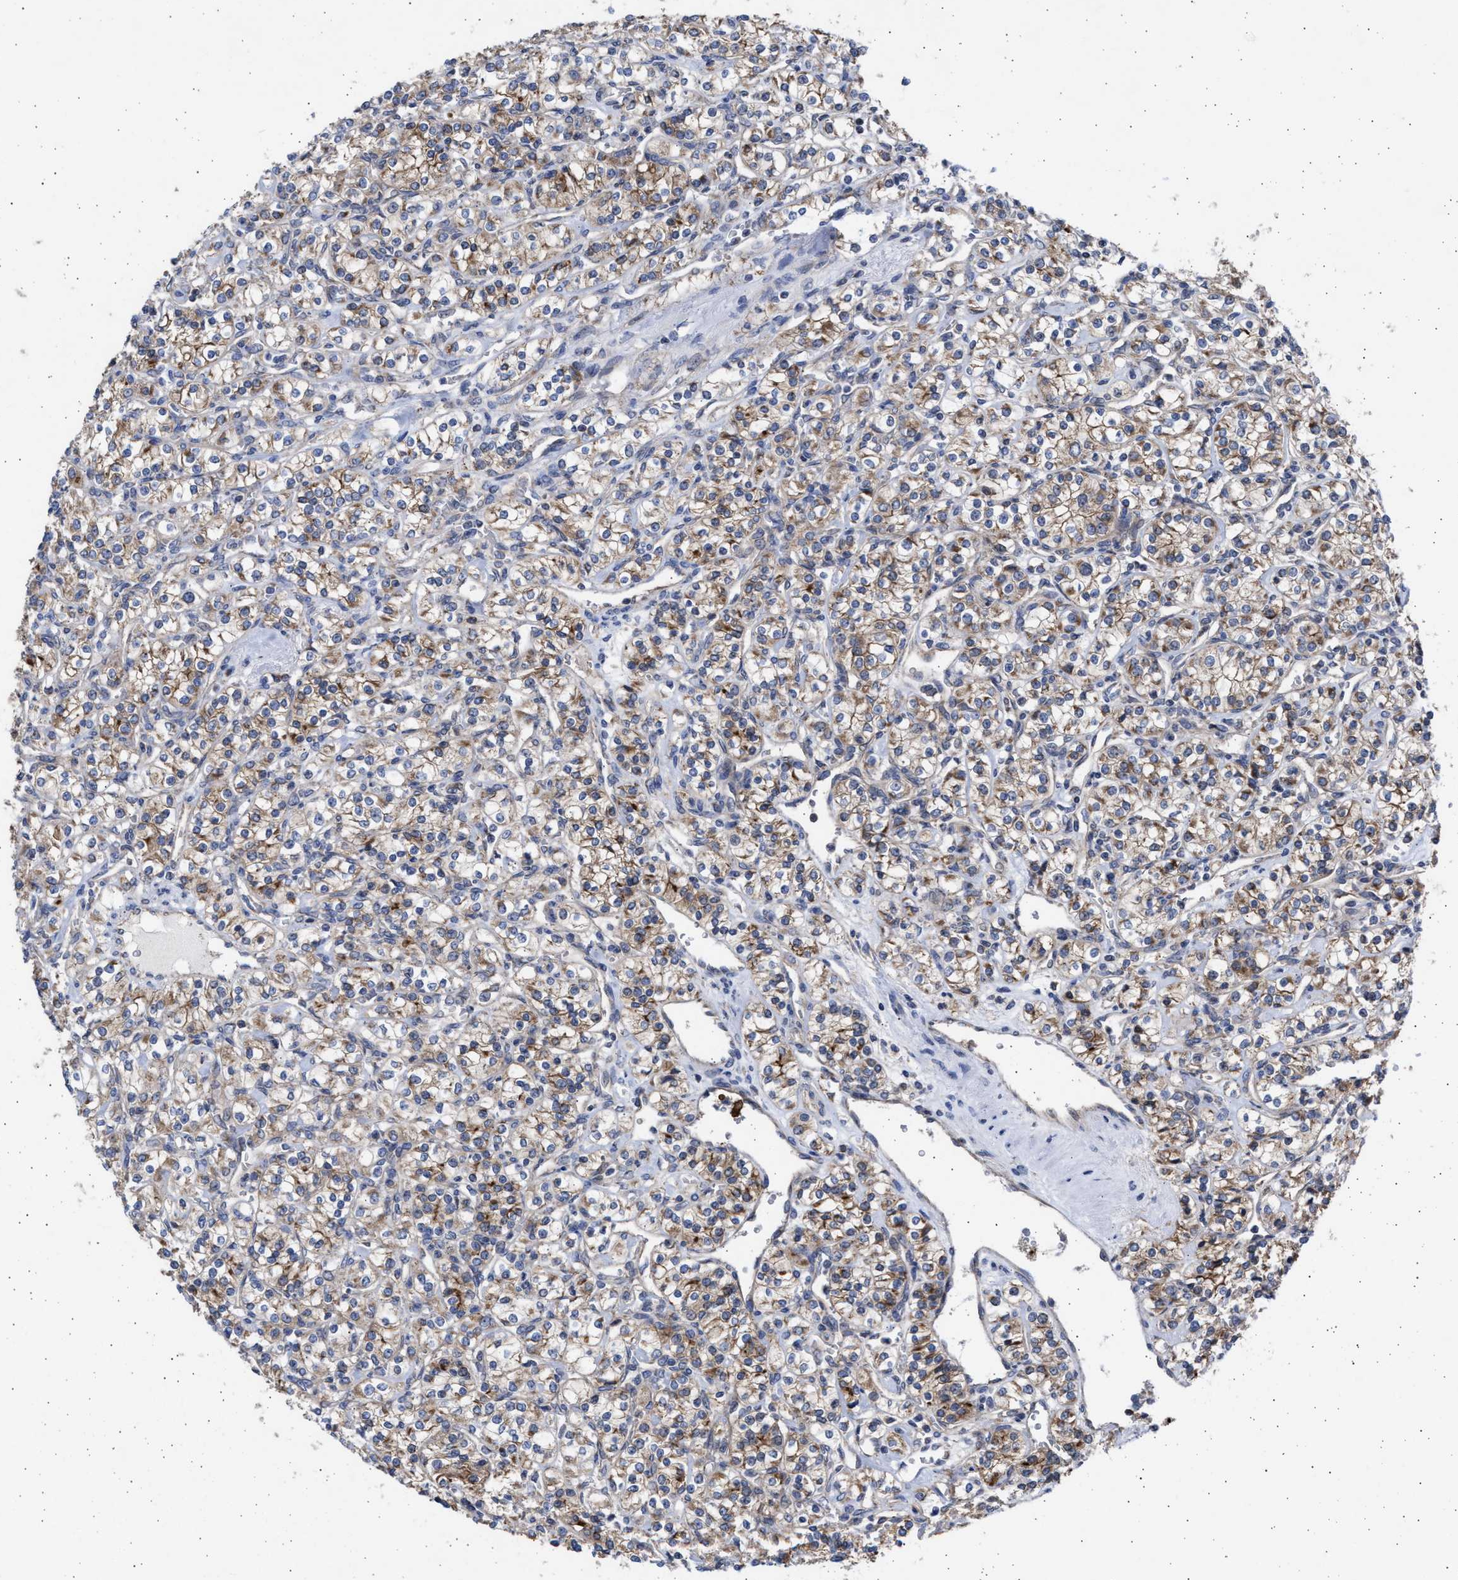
{"staining": {"intensity": "moderate", "quantity": "25%-75%", "location": "cytoplasmic/membranous"}, "tissue": "renal cancer", "cell_type": "Tumor cells", "image_type": "cancer", "snomed": [{"axis": "morphology", "description": "Adenocarcinoma, NOS"}, {"axis": "topography", "description": "Kidney"}], "caption": "A brown stain shows moderate cytoplasmic/membranous staining of a protein in human renal cancer (adenocarcinoma) tumor cells.", "gene": "TTC19", "patient": {"sex": "male", "age": 77}}